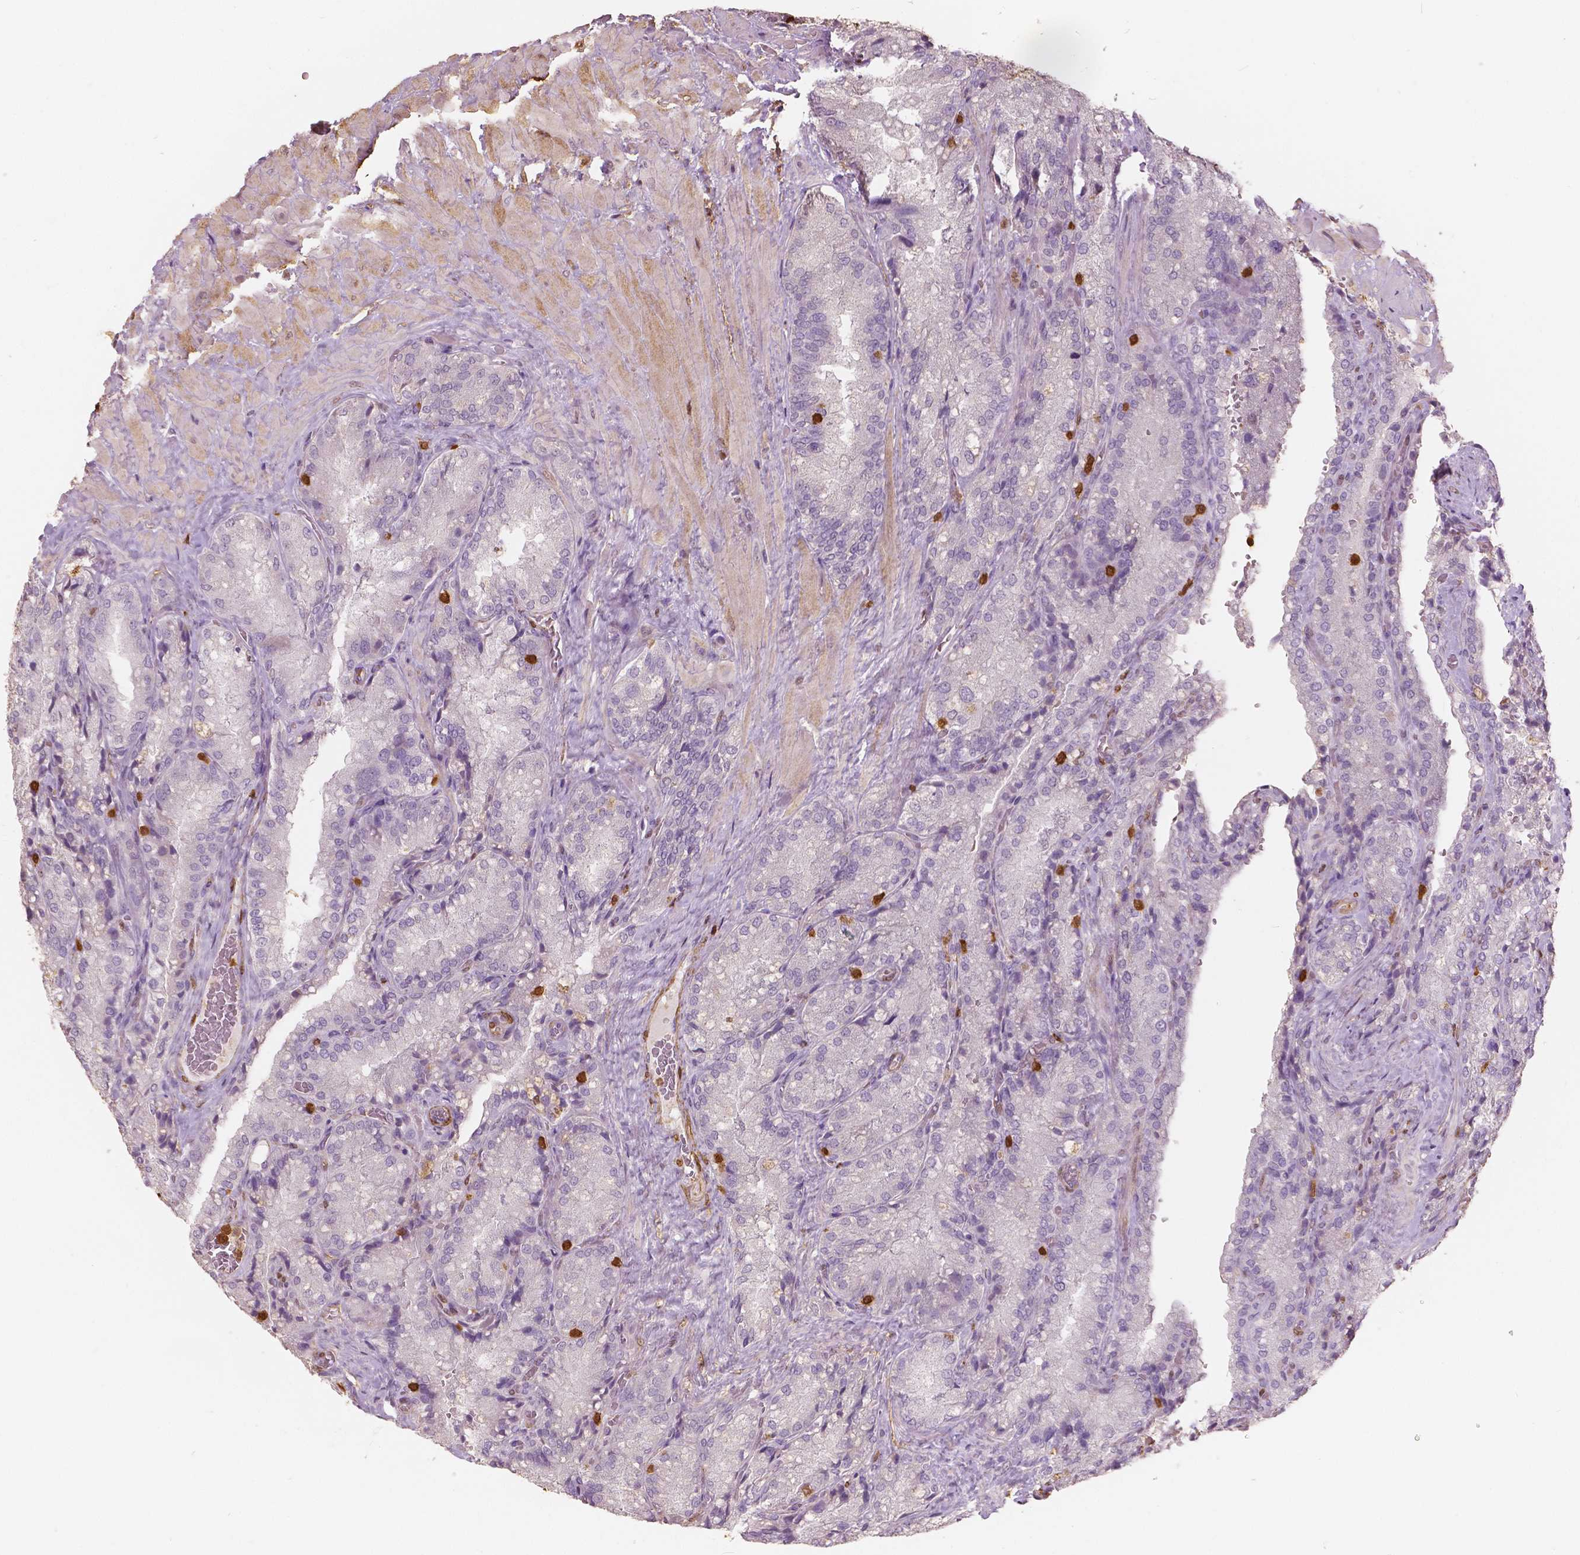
{"staining": {"intensity": "negative", "quantity": "none", "location": "none"}, "tissue": "seminal vesicle", "cell_type": "Glandular cells", "image_type": "normal", "snomed": [{"axis": "morphology", "description": "Normal tissue, NOS"}, {"axis": "topography", "description": "Seminal veicle"}], "caption": "High magnification brightfield microscopy of normal seminal vesicle stained with DAB (brown) and counterstained with hematoxylin (blue): glandular cells show no significant staining. (Immunohistochemistry, brightfield microscopy, high magnification).", "gene": "S100A4", "patient": {"sex": "male", "age": 57}}